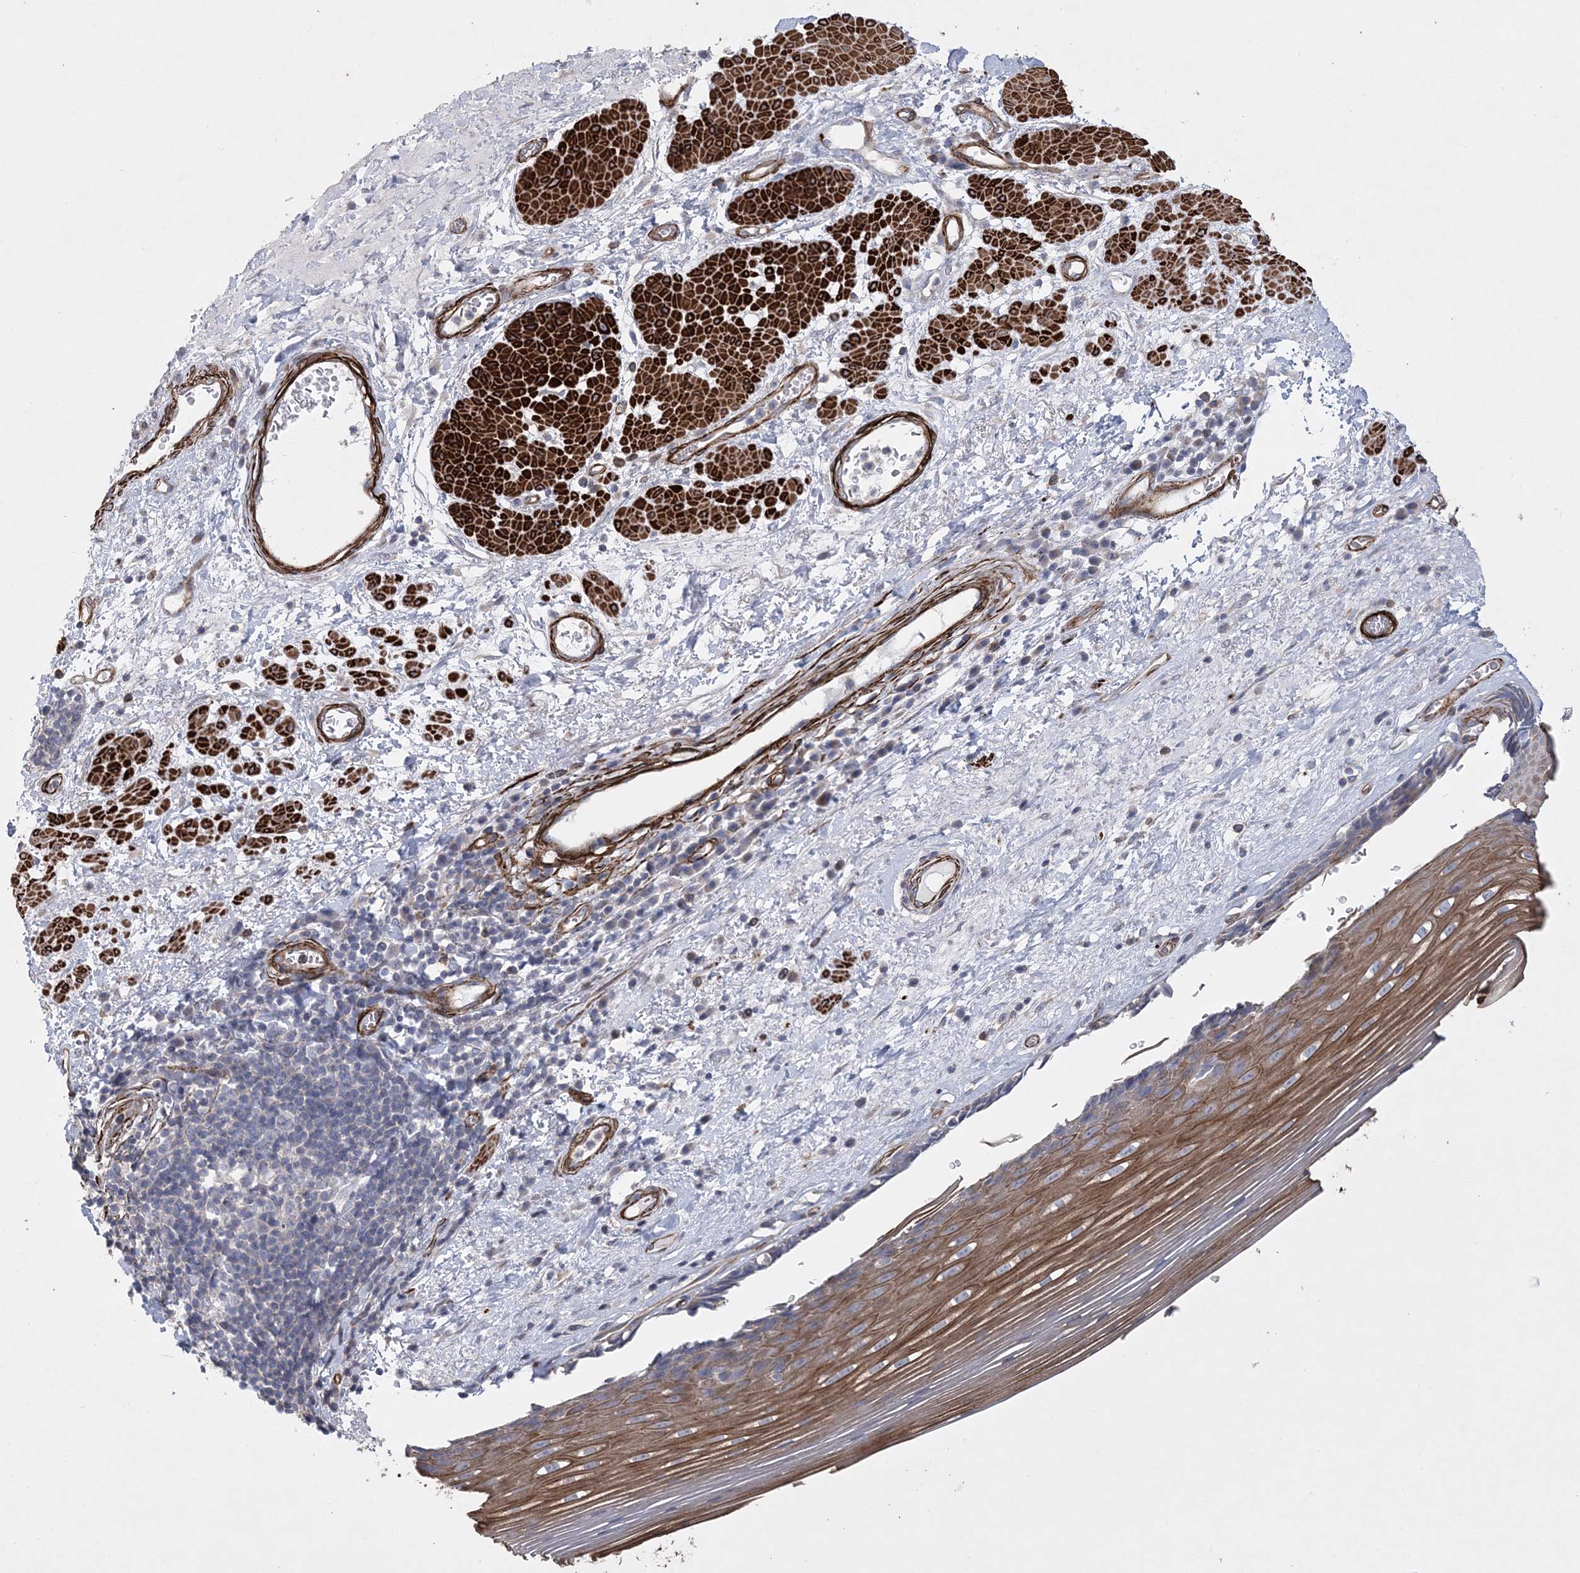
{"staining": {"intensity": "moderate", "quantity": "25%-75%", "location": "cytoplasmic/membranous"}, "tissue": "esophagus", "cell_type": "Squamous epithelial cells", "image_type": "normal", "snomed": [{"axis": "morphology", "description": "Normal tissue, NOS"}, {"axis": "topography", "description": "Esophagus"}], "caption": "IHC (DAB (3,3'-diaminobenzidine)) staining of benign esophagus reveals moderate cytoplasmic/membranous protein expression in approximately 25%-75% of squamous epithelial cells. (brown staining indicates protein expression, while blue staining denotes nuclei).", "gene": "ARSJ", "patient": {"sex": "male", "age": 62}}